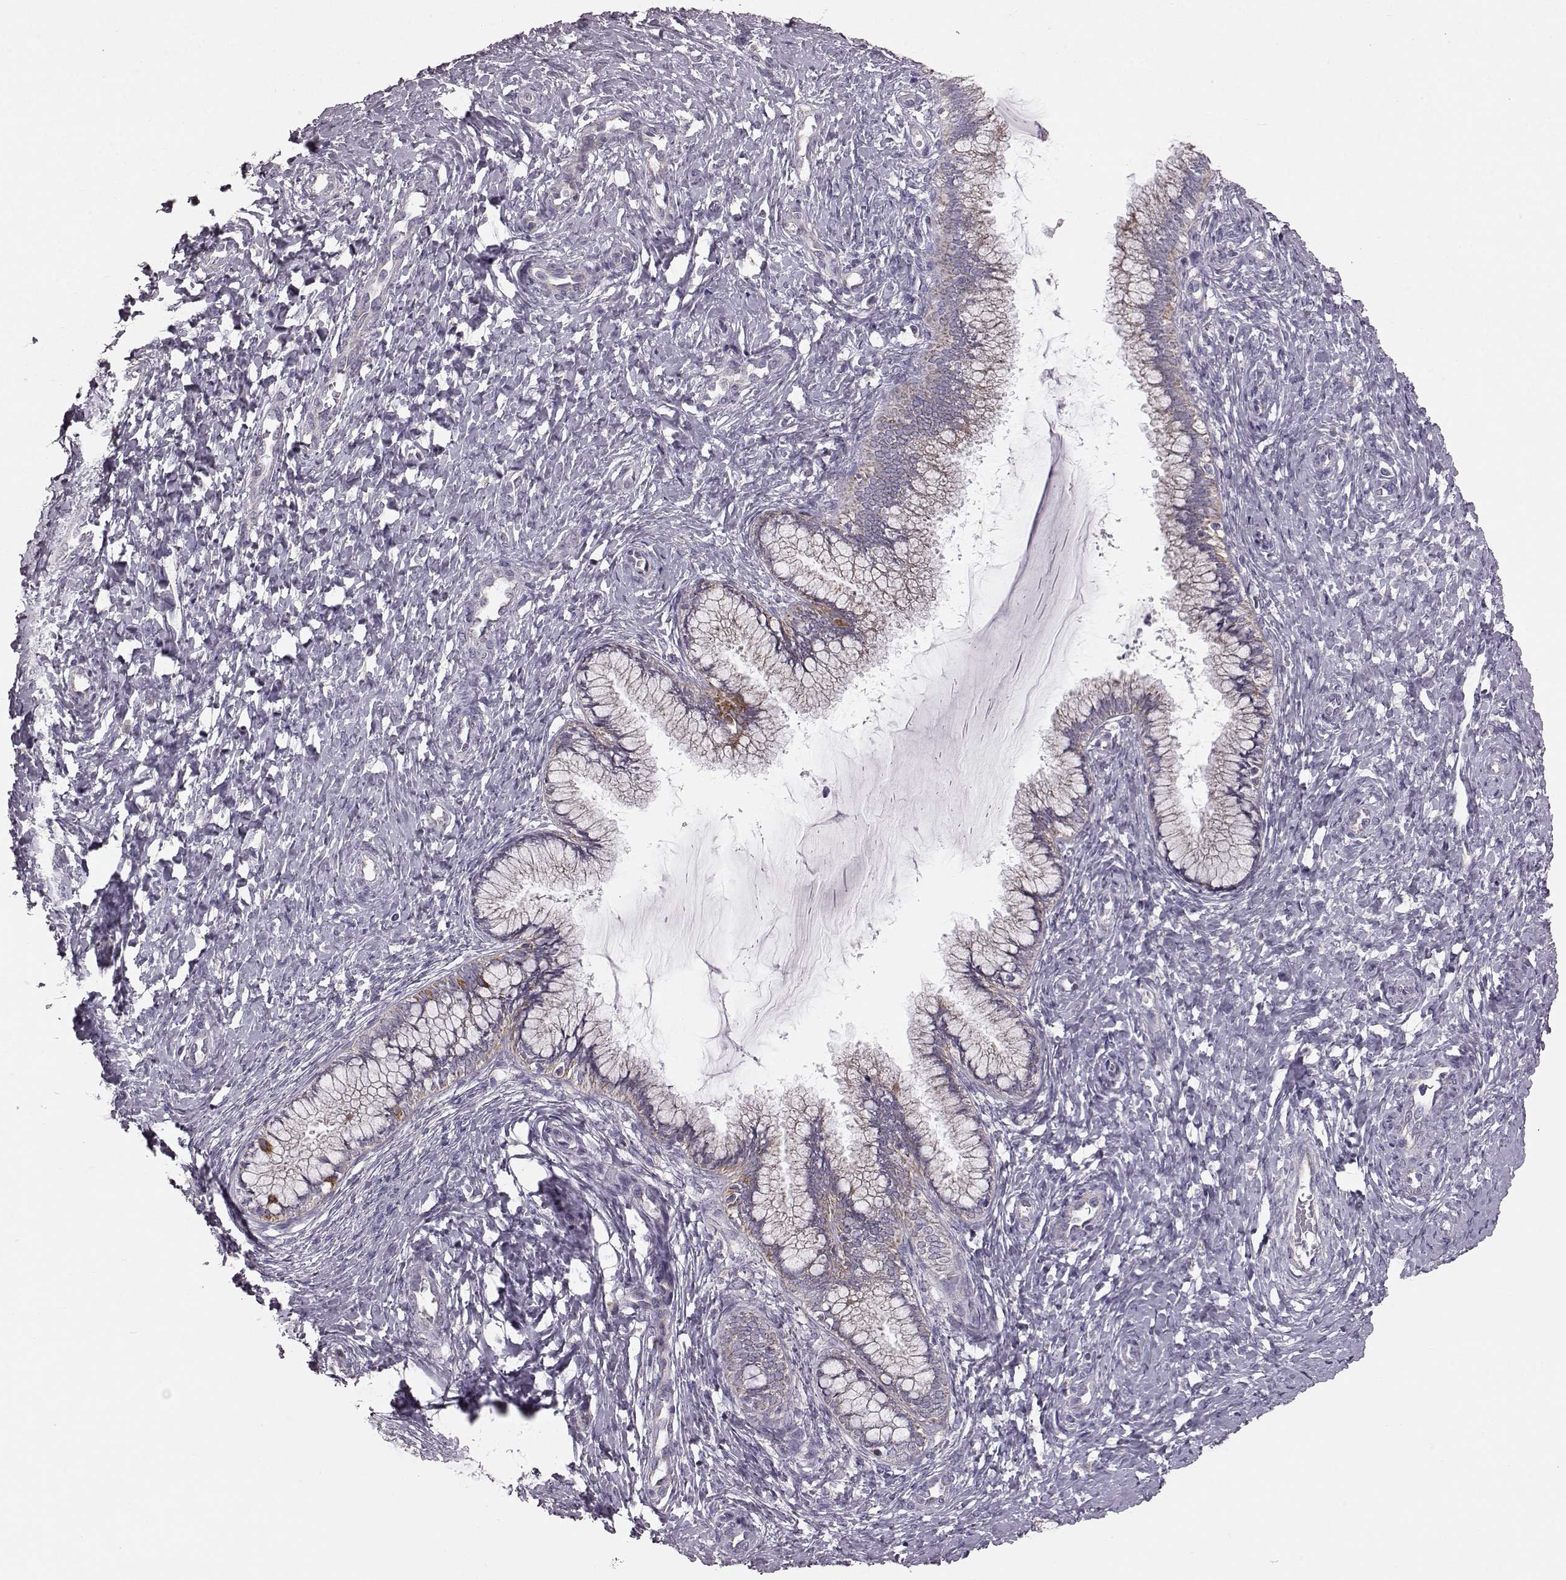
{"staining": {"intensity": "weak", "quantity": ">75%", "location": "cytoplasmic/membranous"}, "tissue": "cervix", "cell_type": "Glandular cells", "image_type": "normal", "snomed": [{"axis": "morphology", "description": "Normal tissue, NOS"}, {"axis": "topography", "description": "Cervix"}], "caption": "Weak cytoplasmic/membranous positivity for a protein is present in approximately >75% of glandular cells of unremarkable cervix using immunohistochemistry (IHC).", "gene": "FAM8A1", "patient": {"sex": "female", "age": 37}}